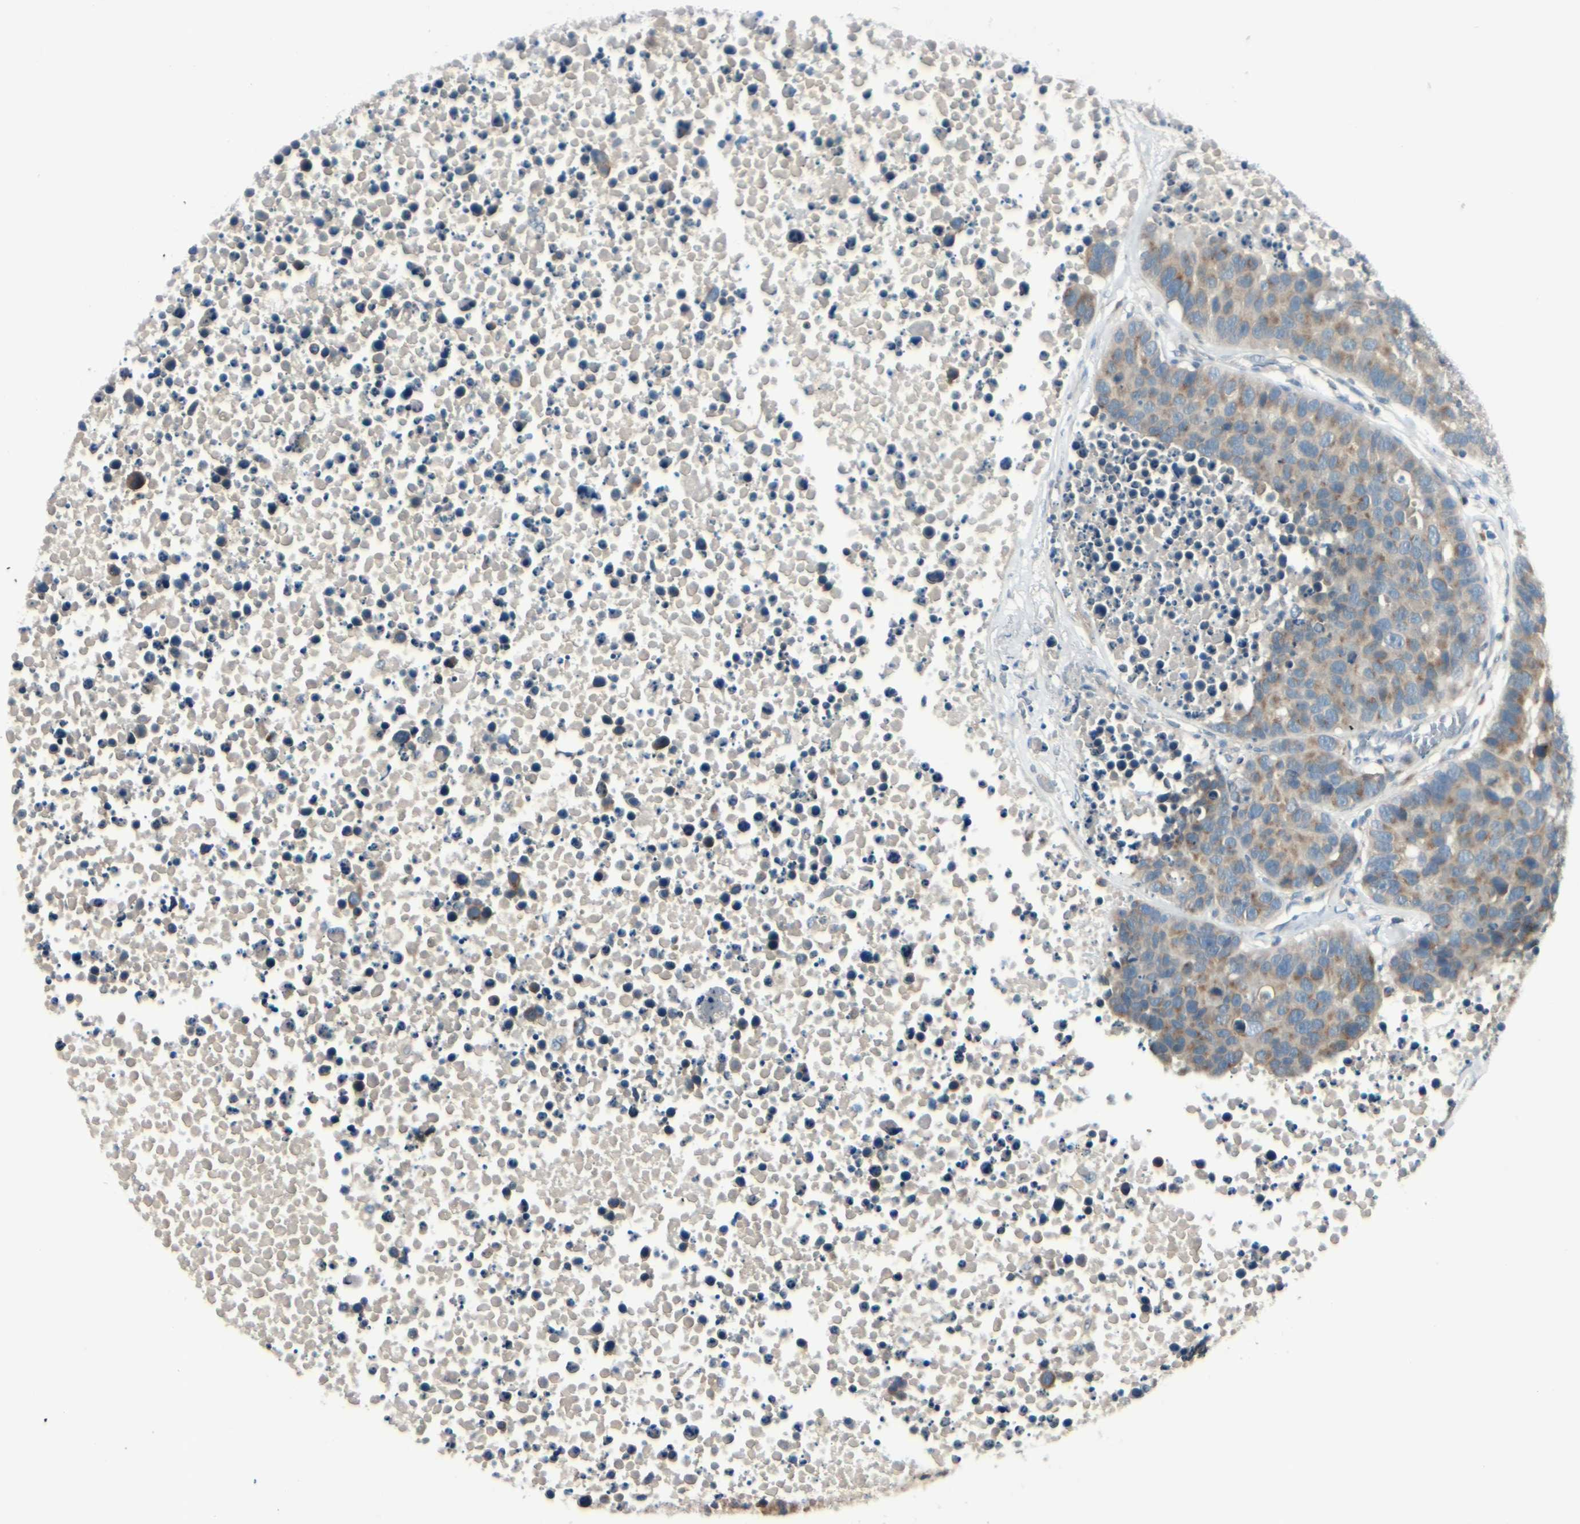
{"staining": {"intensity": "moderate", "quantity": ">75%", "location": "cytoplasmic/membranous"}, "tissue": "carcinoid", "cell_type": "Tumor cells", "image_type": "cancer", "snomed": [{"axis": "morphology", "description": "Carcinoid, malignant, NOS"}, {"axis": "topography", "description": "Lung"}], "caption": "IHC (DAB (3,3'-diaminobenzidine)) staining of human carcinoid reveals moderate cytoplasmic/membranous protein expression in approximately >75% of tumor cells.", "gene": "BNIP1", "patient": {"sex": "male", "age": 60}}